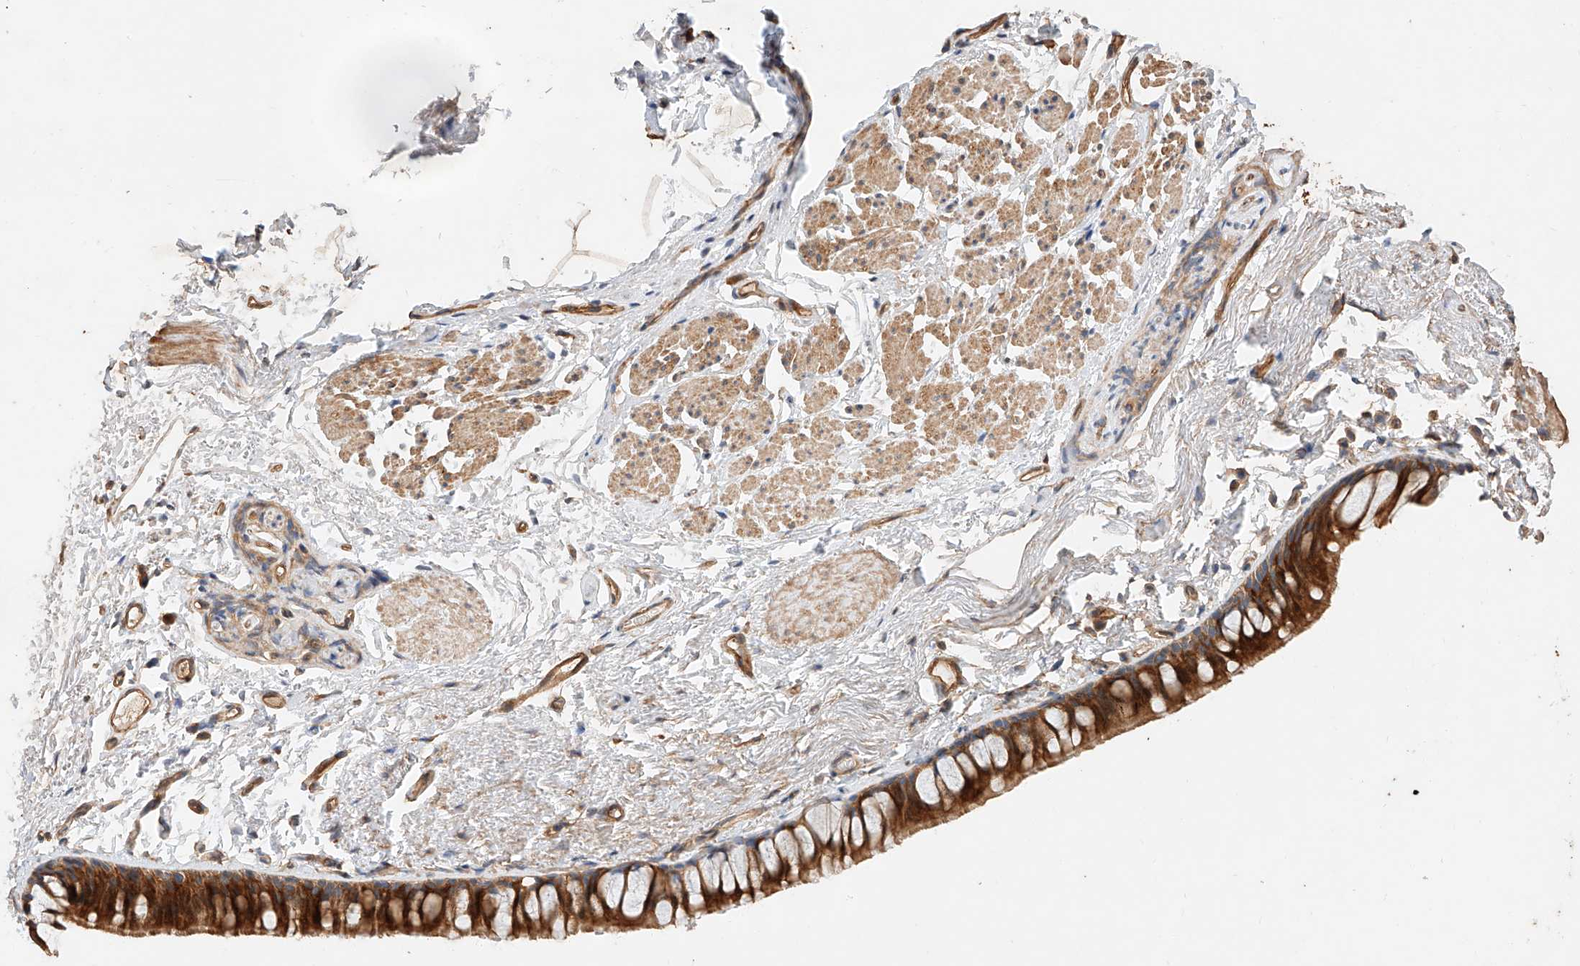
{"staining": {"intensity": "strong", "quantity": ">75%", "location": "cytoplasmic/membranous"}, "tissue": "bronchus", "cell_type": "Respiratory epithelial cells", "image_type": "normal", "snomed": [{"axis": "morphology", "description": "Normal tissue, NOS"}, {"axis": "topography", "description": "Cartilage tissue"}, {"axis": "topography", "description": "Bronchus"}], "caption": "Brown immunohistochemical staining in unremarkable bronchus demonstrates strong cytoplasmic/membranous positivity in approximately >75% of respiratory epithelial cells. (DAB IHC, brown staining for protein, blue staining for nuclei).", "gene": "GHDC", "patient": {"sex": "female", "age": 73}}